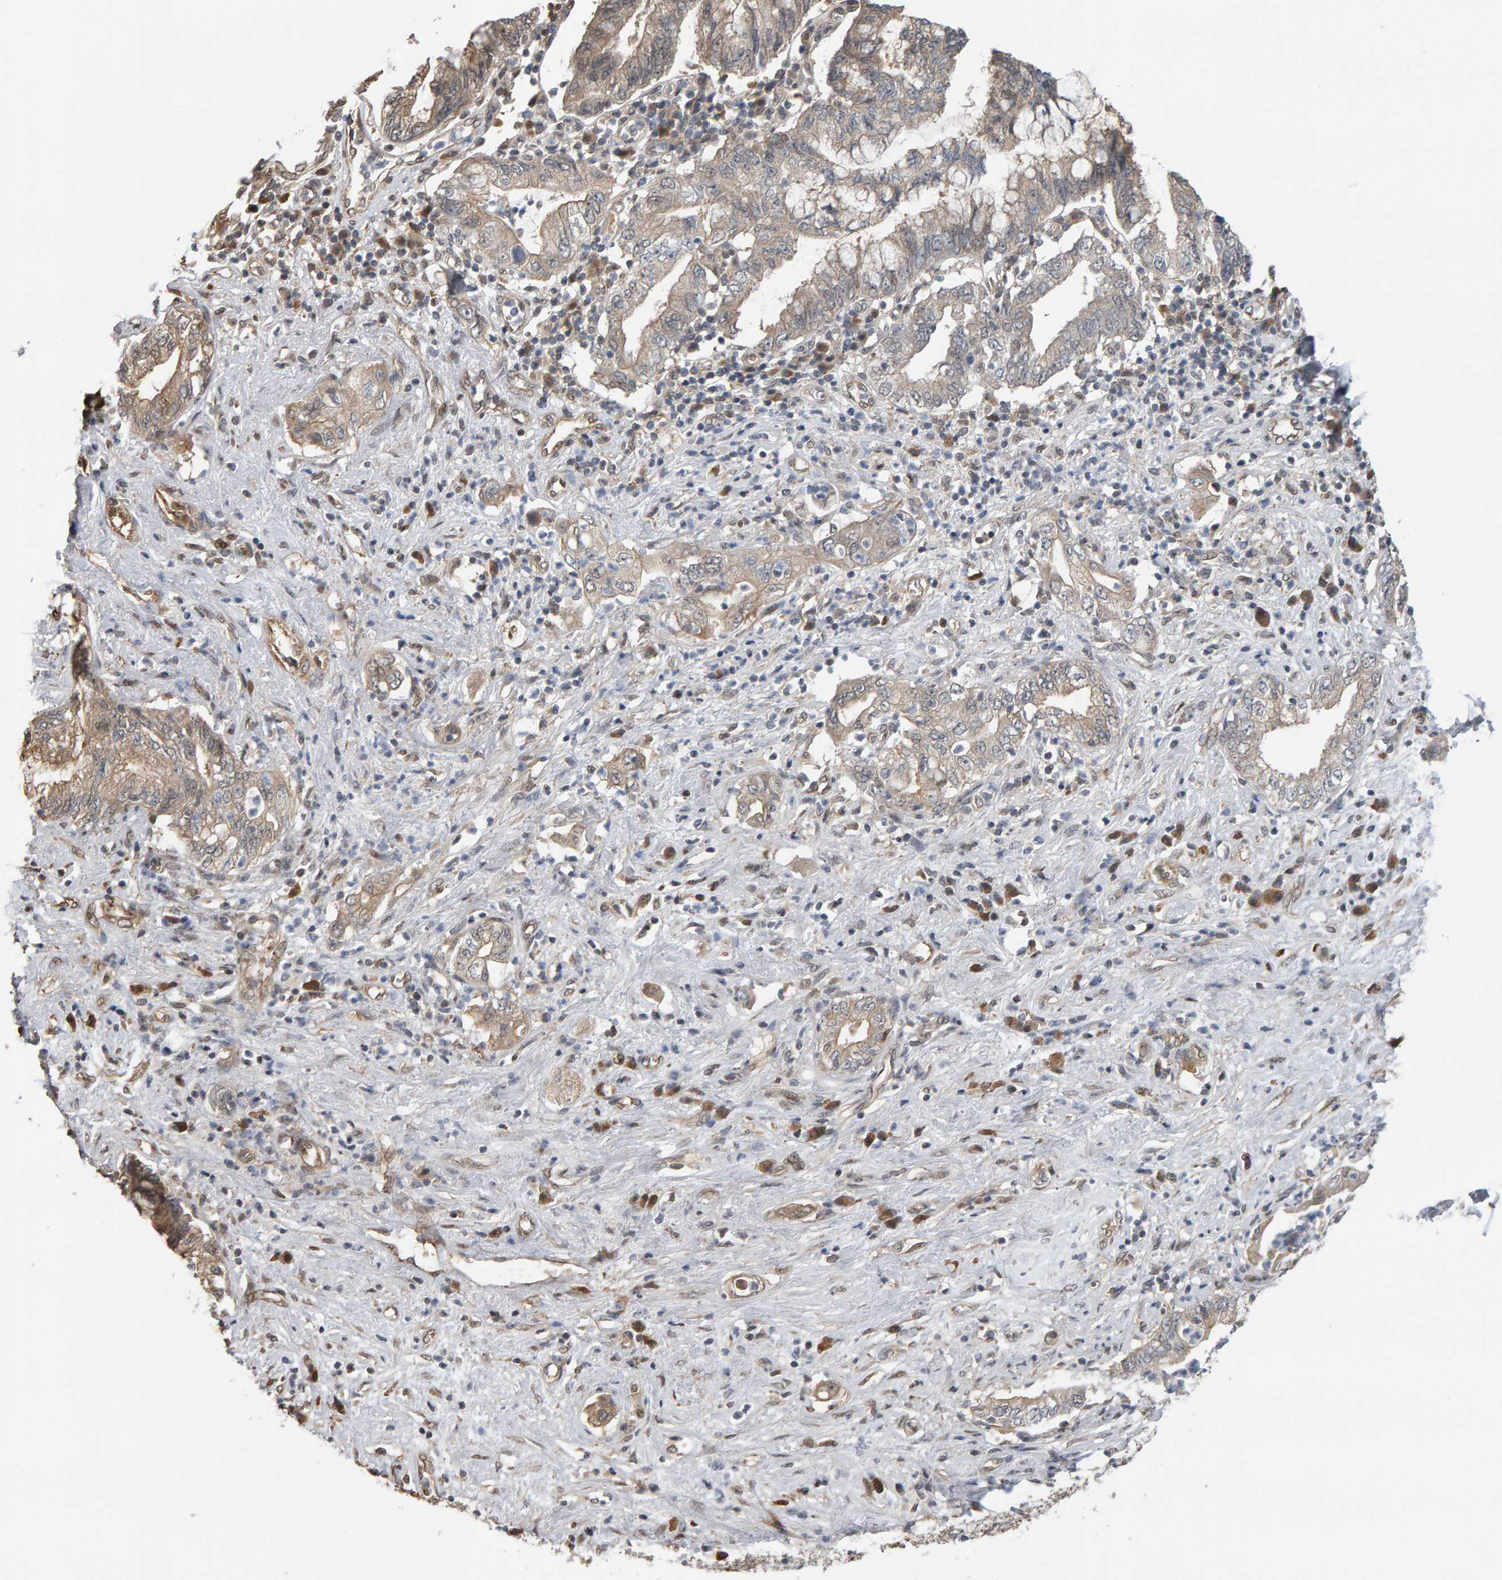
{"staining": {"intensity": "weak", "quantity": ">75%", "location": "cytoplasmic/membranous"}, "tissue": "pancreatic cancer", "cell_type": "Tumor cells", "image_type": "cancer", "snomed": [{"axis": "morphology", "description": "Adenocarcinoma, NOS"}, {"axis": "topography", "description": "Pancreas"}], "caption": "Adenocarcinoma (pancreatic) was stained to show a protein in brown. There is low levels of weak cytoplasmic/membranous expression in approximately >75% of tumor cells.", "gene": "COASY", "patient": {"sex": "female", "age": 73}}